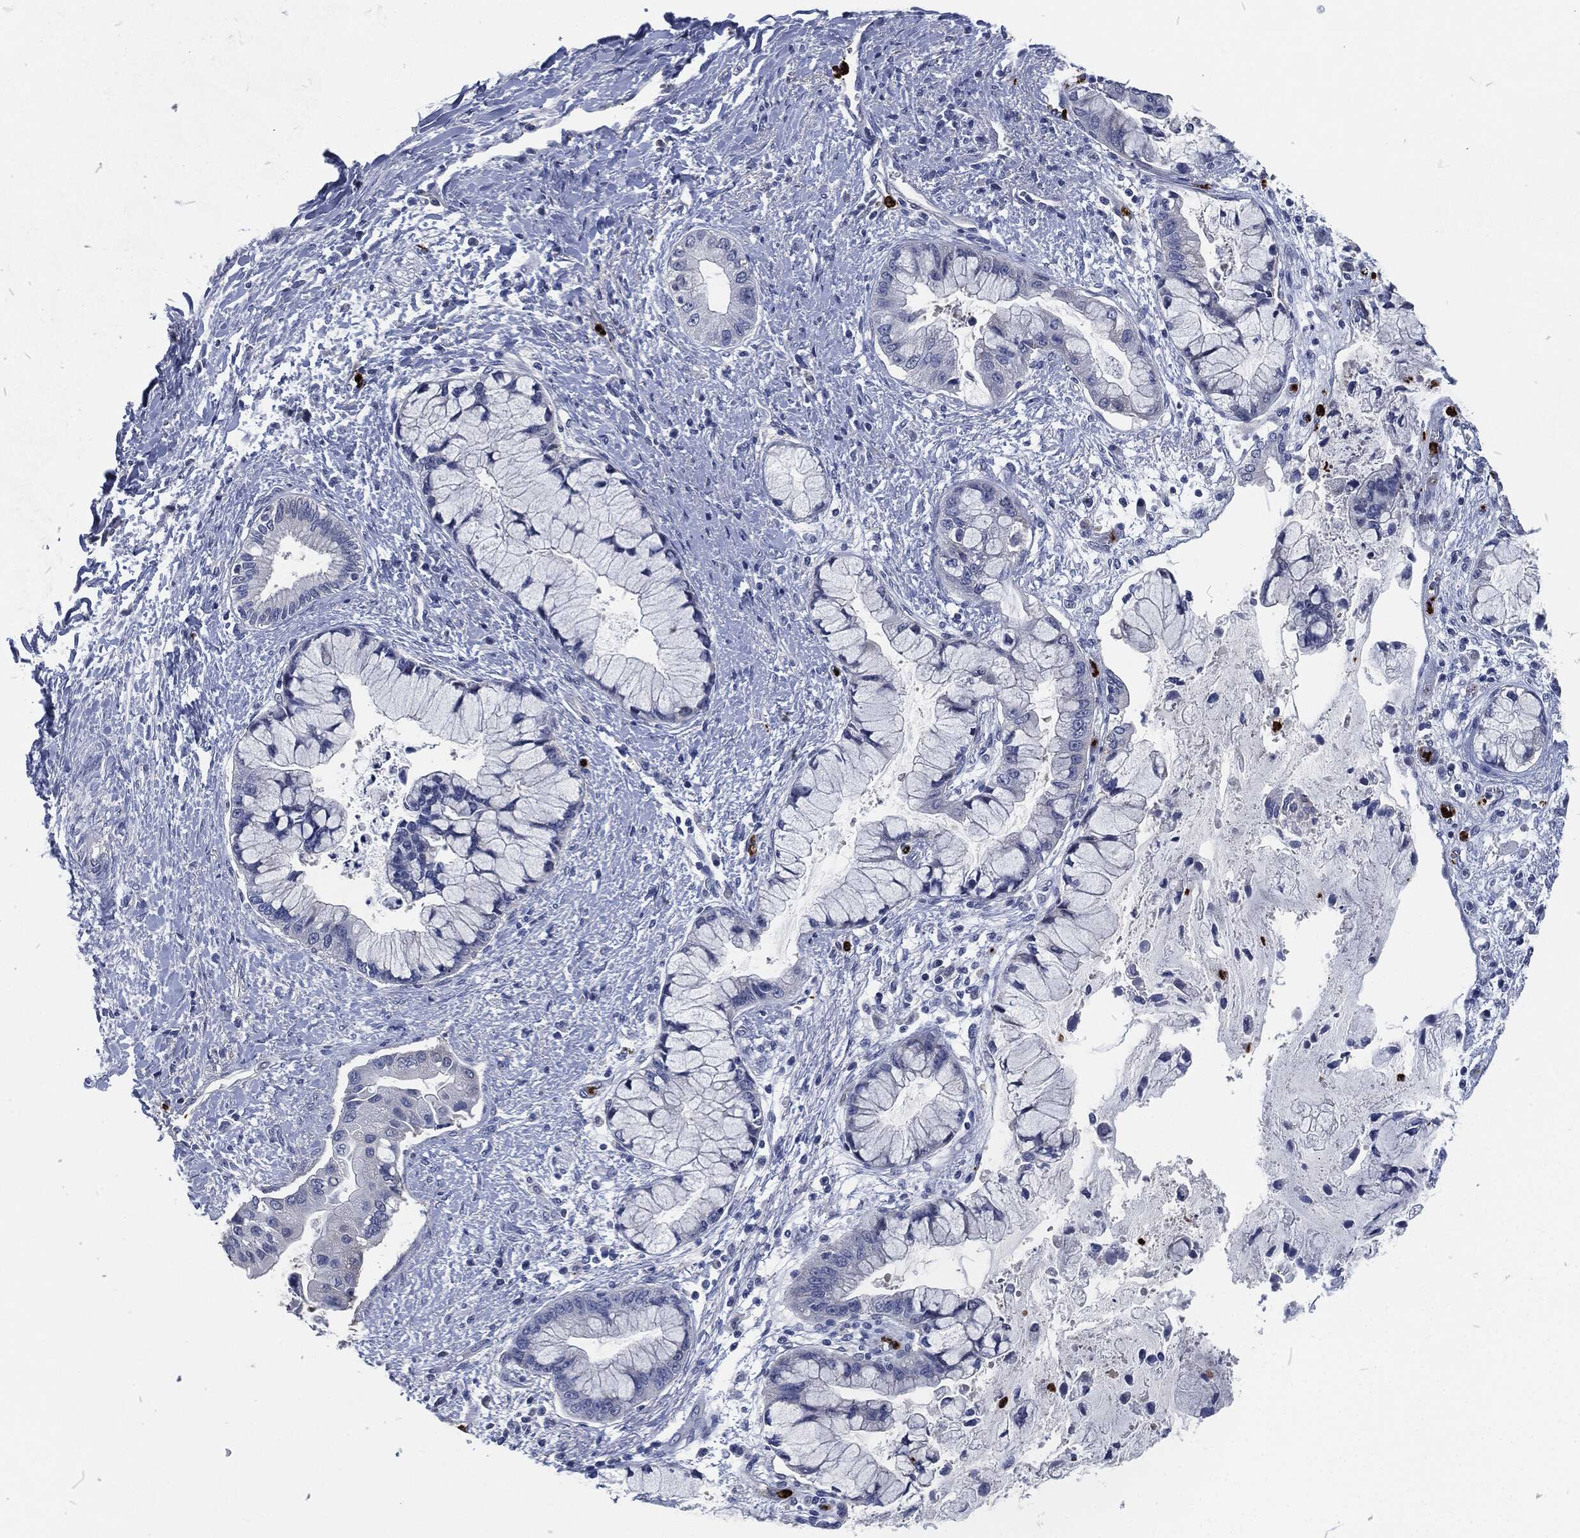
{"staining": {"intensity": "negative", "quantity": "none", "location": "none"}, "tissue": "liver cancer", "cell_type": "Tumor cells", "image_type": "cancer", "snomed": [{"axis": "morphology", "description": "Normal tissue, NOS"}, {"axis": "morphology", "description": "Cholangiocarcinoma"}, {"axis": "topography", "description": "Liver"}, {"axis": "topography", "description": "Peripheral nerve tissue"}], "caption": "The histopathology image shows no significant expression in tumor cells of liver cholangiocarcinoma. (Brightfield microscopy of DAB (3,3'-diaminobenzidine) immunohistochemistry at high magnification).", "gene": "MPO", "patient": {"sex": "male", "age": 50}}